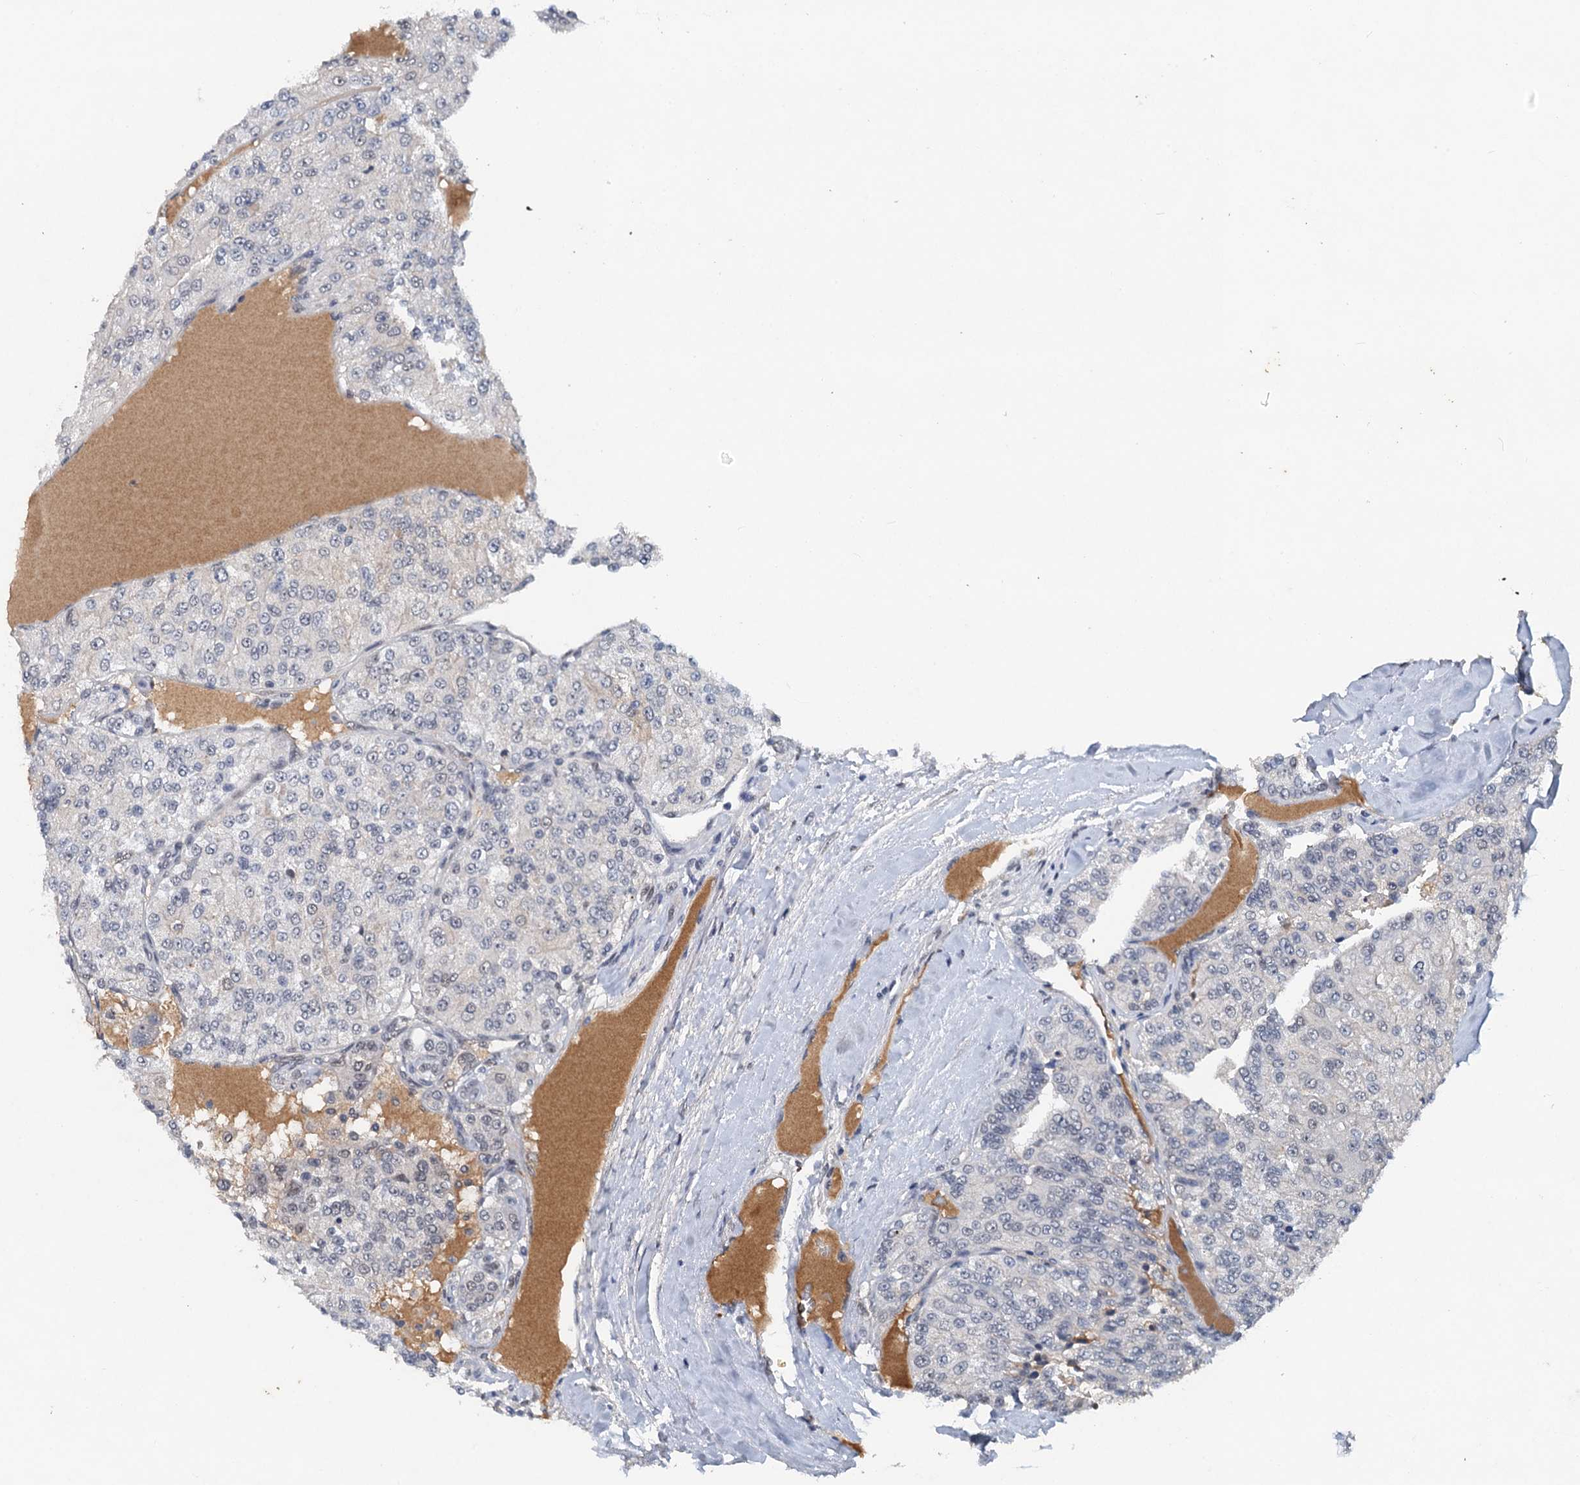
{"staining": {"intensity": "negative", "quantity": "none", "location": "none"}, "tissue": "renal cancer", "cell_type": "Tumor cells", "image_type": "cancer", "snomed": [{"axis": "morphology", "description": "Adenocarcinoma, NOS"}, {"axis": "topography", "description": "Kidney"}], "caption": "Renal cancer (adenocarcinoma) was stained to show a protein in brown. There is no significant expression in tumor cells.", "gene": "CSTF3", "patient": {"sex": "female", "age": 63}}